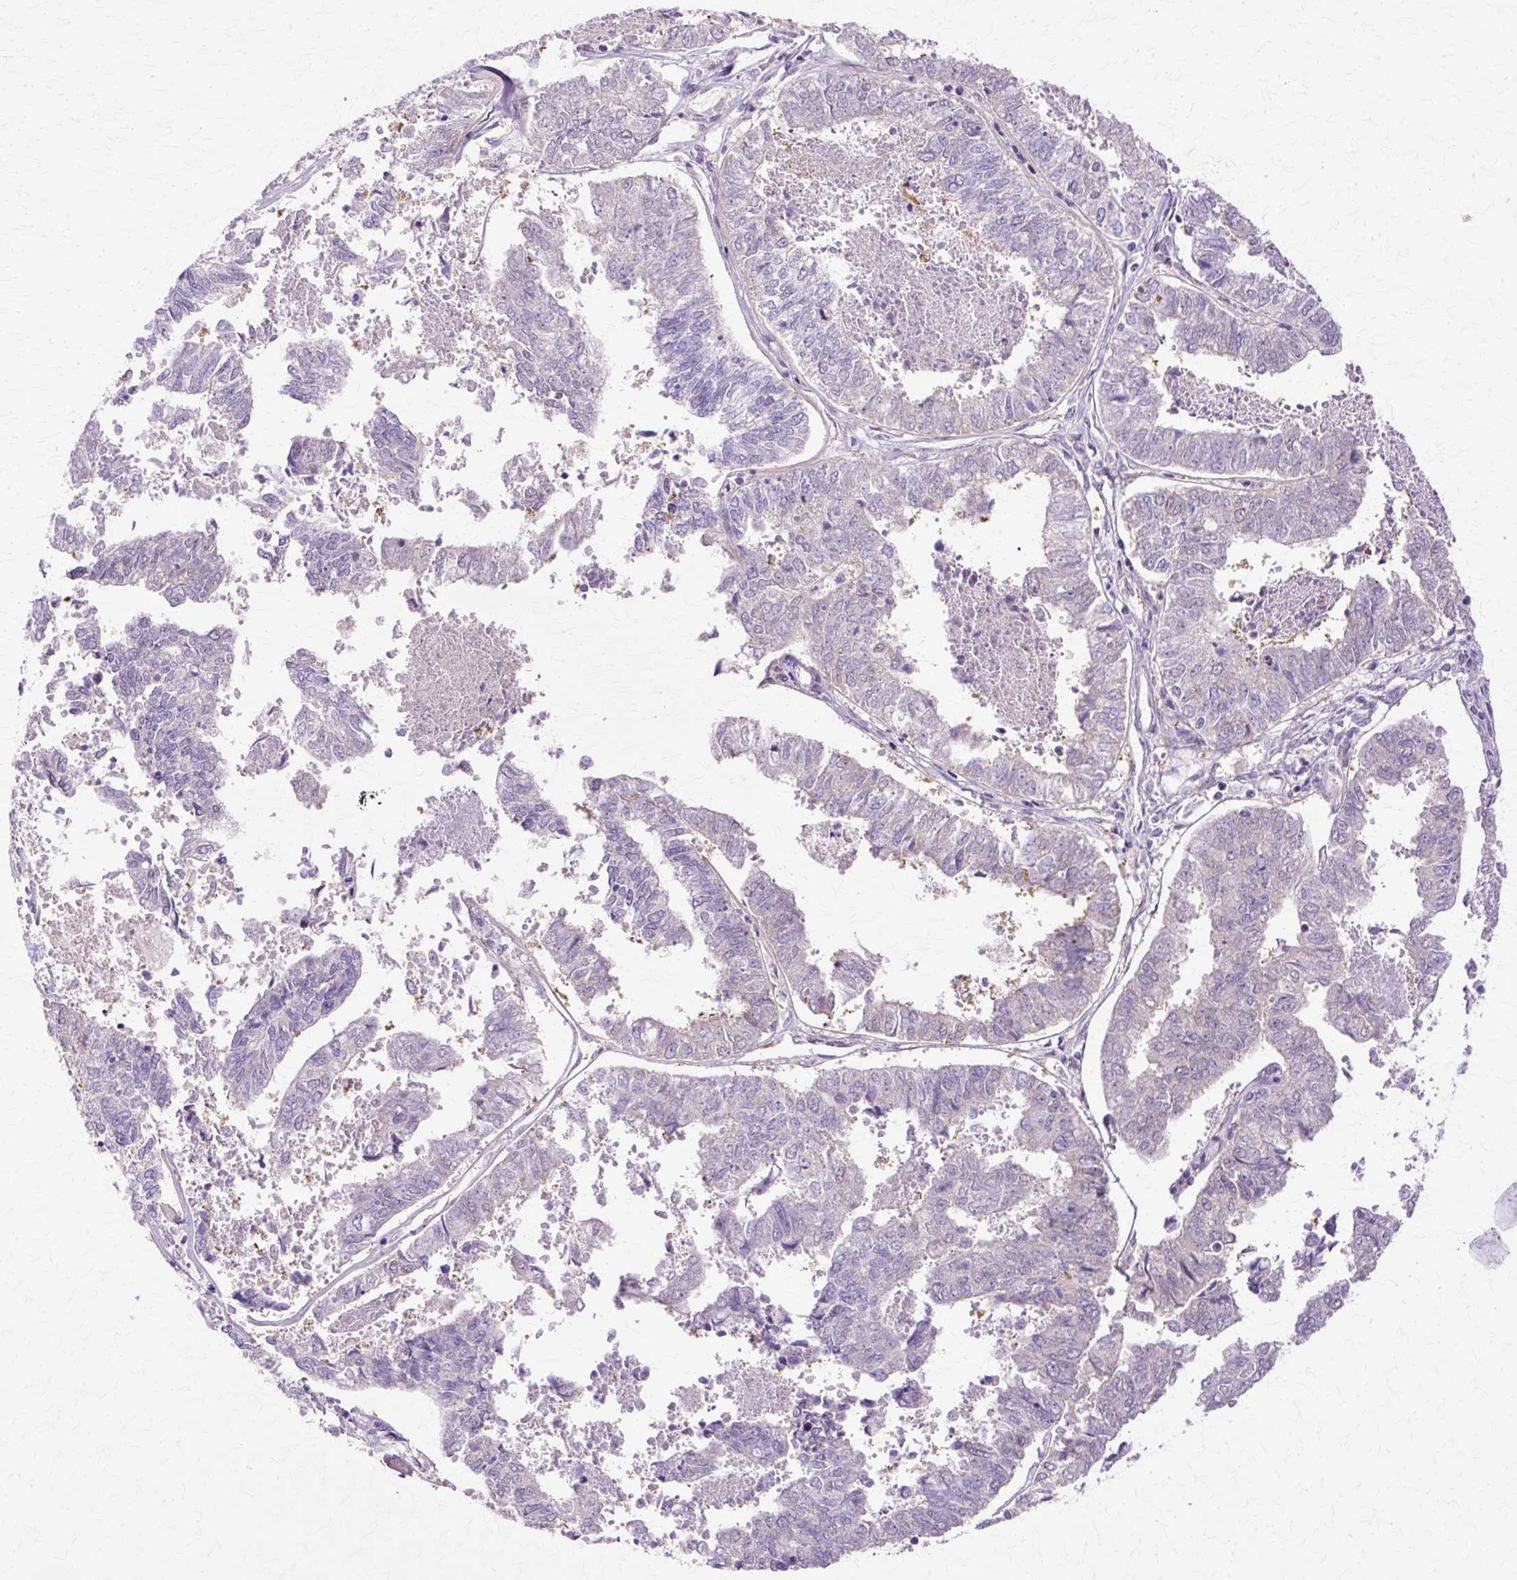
{"staining": {"intensity": "negative", "quantity": "none", "location": "none"}, "tissue": "endometrial cancer", "cell_type": "Tumor cells", "image_type": "cancer", "snomed": [{"axis": "morphology", "description": "Adenocarcinoma, NOS"}, {"axis": "topography", "description": "Endometrium"}], "caption": "The photomicrograph exhibits no staining of tumor cells in endometrial cancer (adenocarcinoma).", "gene": "HSPA8", "patient": {"sex": "female", "age": 73}}